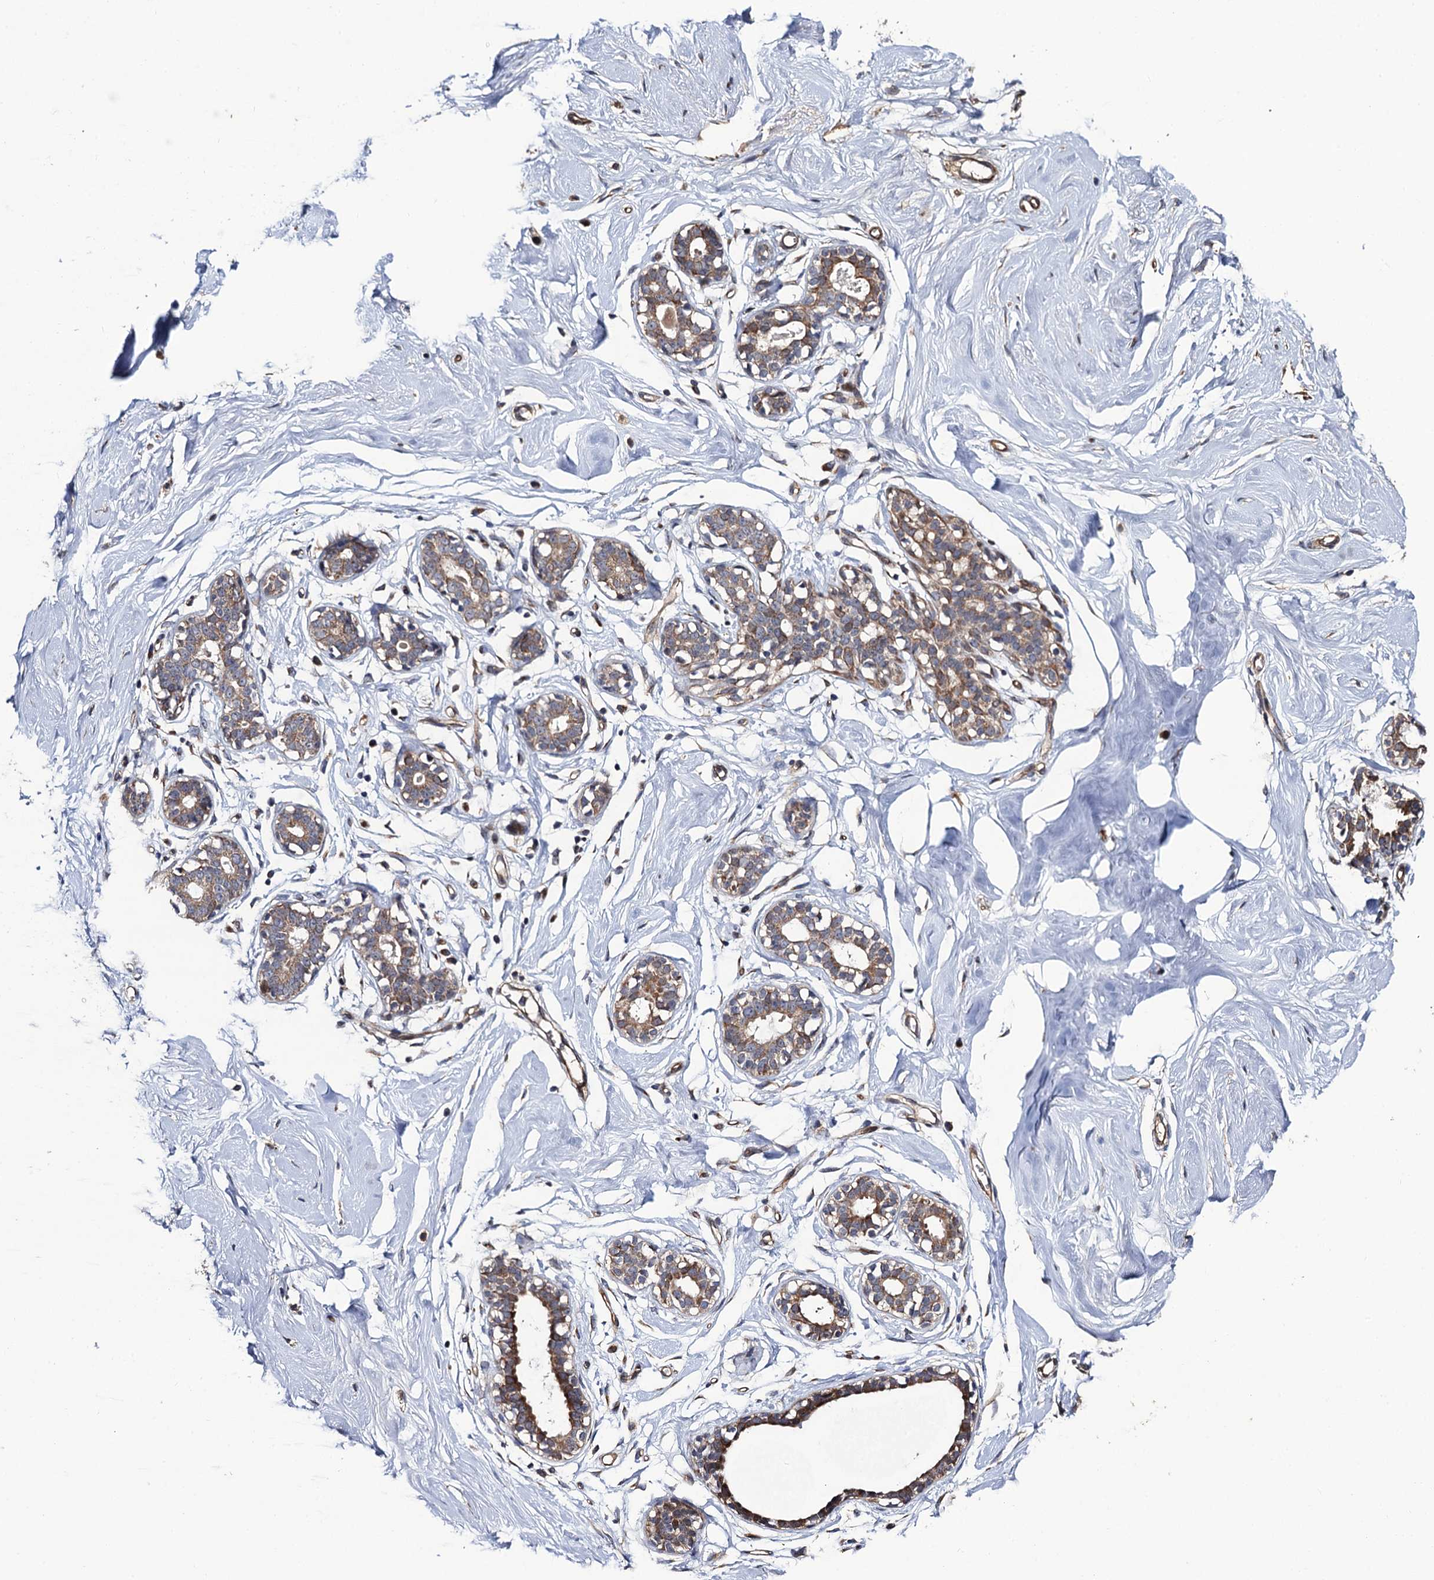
{"staining": {"intensity": "negative", "quantity": "none", "location": "none"}, "tissue": "breast", "cell_type": "Adipocytes", "image_type": "normal", "snomed": [{"axis": "morphology", "description": "Normal tissue, NOS"}, {"axis": "morphology", "description": "Adenoma, NOS"}, {"axis": "topography", "description": "Breast"}], "caption": "The immunohistochemistry (IHC) micrograph has no significant staining in adipocytes of breast.", "gene": "LRRC63", "patient": {"sex": "female", "age": 23}}